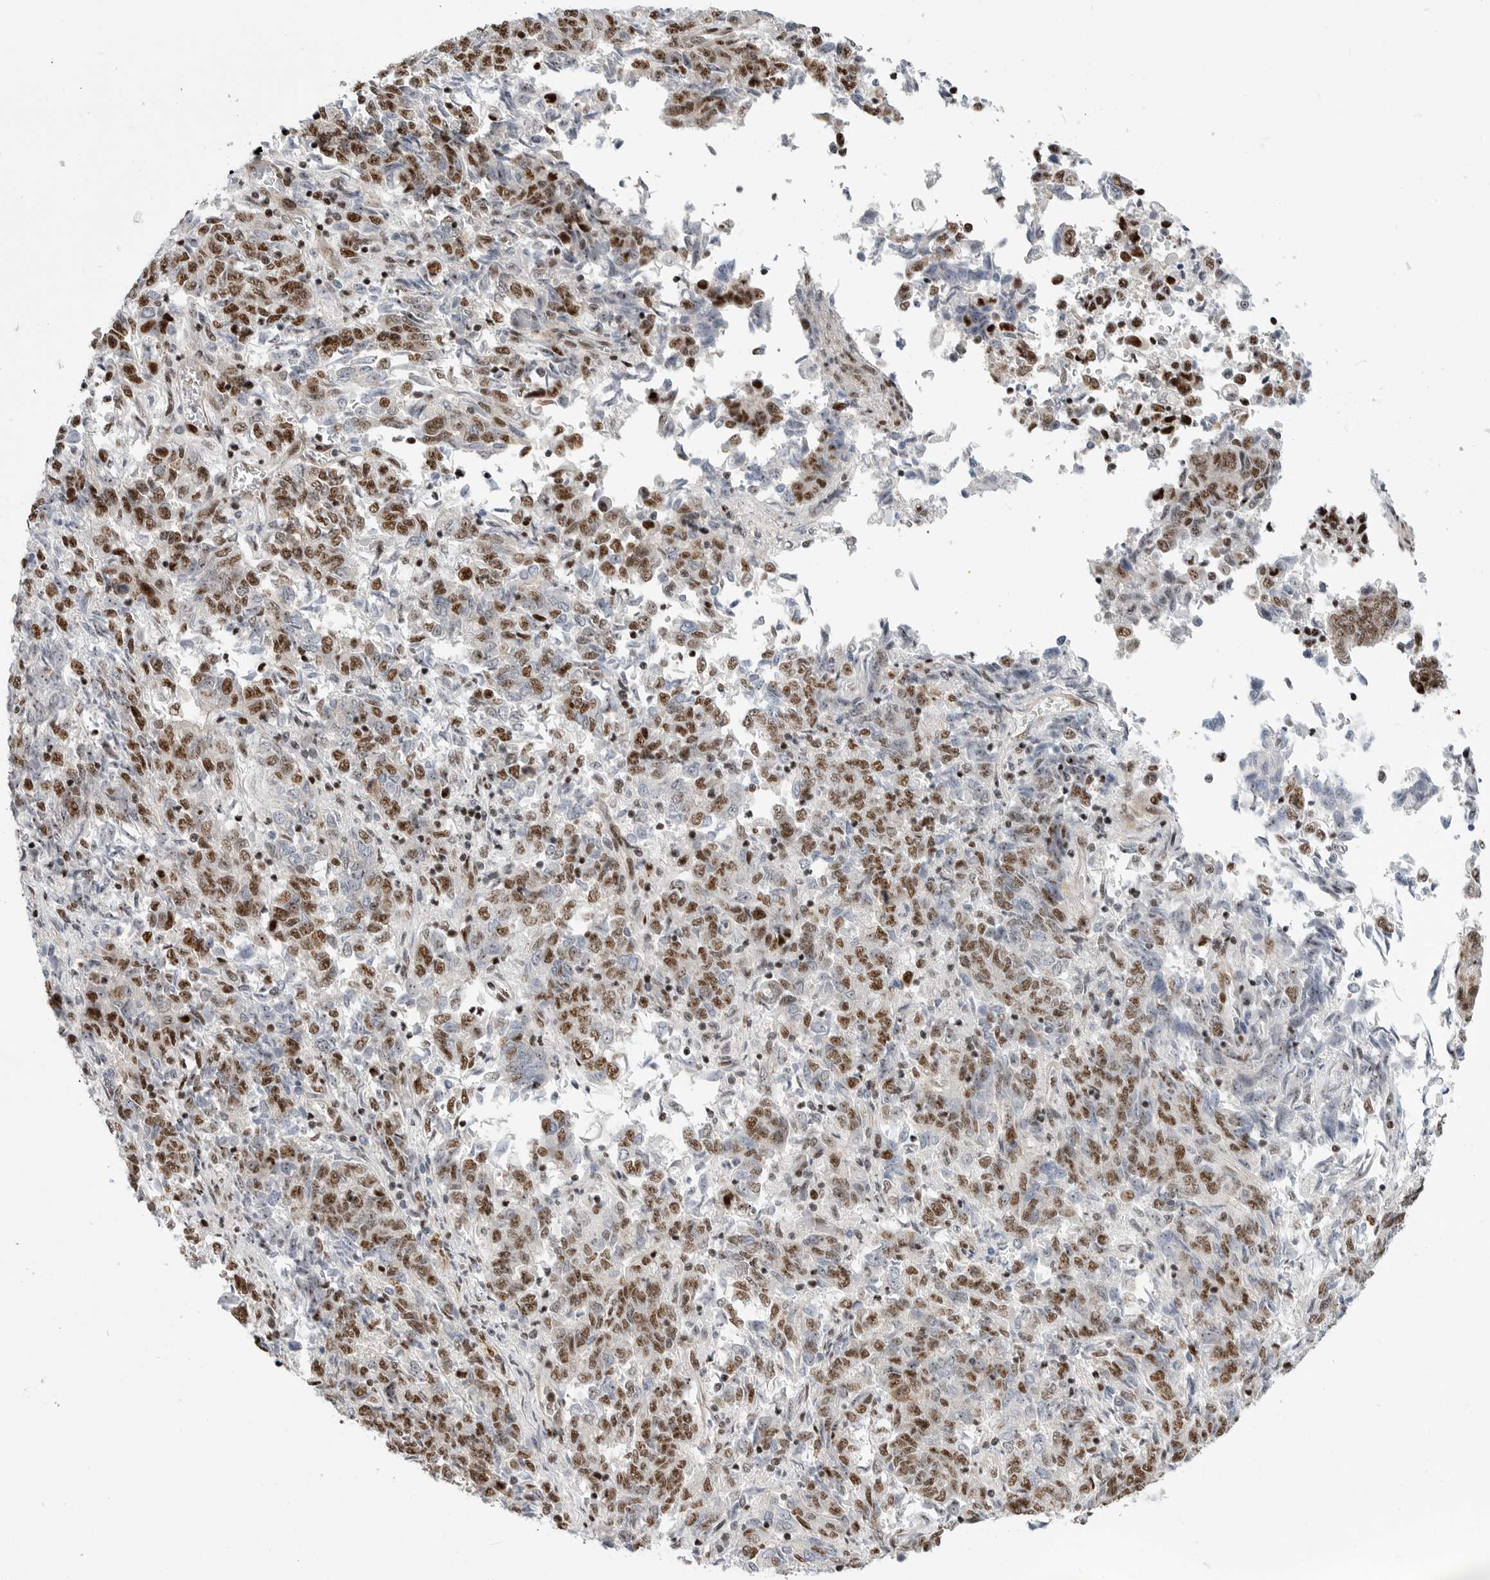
{"staining": {"intensity": "moderate", "quantity": "25%-75%", "location": "nuclear"}, "tissue": "endometrial cancer", "cell_type": "Tumor cells", "image_type": "cancer", "snomed": [{"axis": "morphology", "description": "Adenocarcinoma, NOS"}, {"axis": "topography", "description": "Endometrium"}], "caption": "DAB (3,3'-diaminobenzidine) immunohistochemical staining of human endometrial cancer shows moderate nuclear protein expression in approximately 25%-75% of tumor cells. (IHC, brightfield microscopy, high magnification).", "gene": "GPATCH2", "patient": {"sex": "female", "age": 80}}